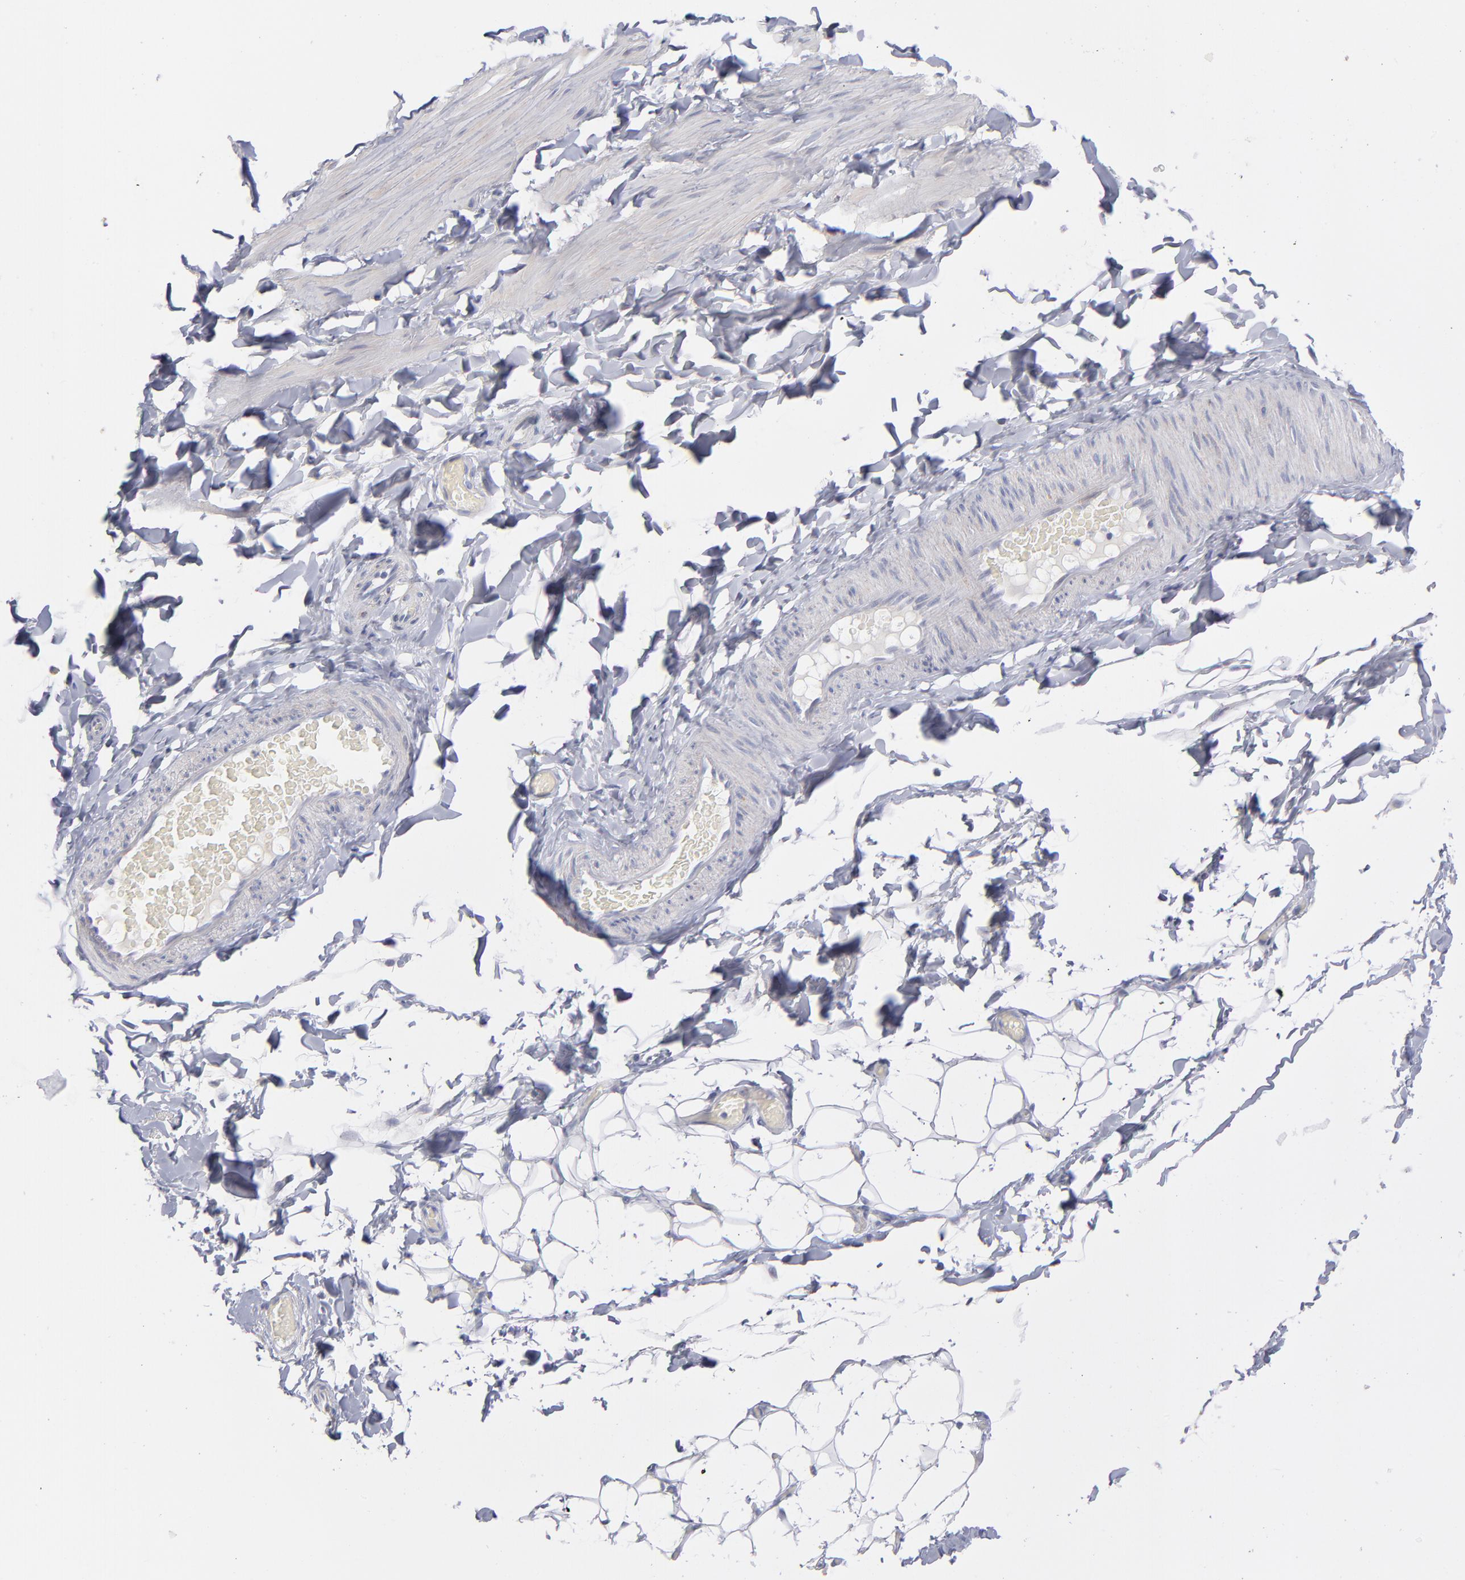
{"staining": {"intensity": "negative", "quantity": "none", "location": "none"}, "tissue": "adipose tissue", "cell_type": "Adipocytes", "image_type": "normal", "snomed": [{"axis": "morphology", "description": "Normal tissue, NOS"}, {"axis": "topography", "description": "Soft tissue"}], "caption": "Immunohistochemistry (IHC) histopathology image of benign human adipose tissue stained for a protein (brown), which reveals no expression in adipocytes.", "gene": "MTHFD2", "patient": {"sex": "male", "age": 26}}